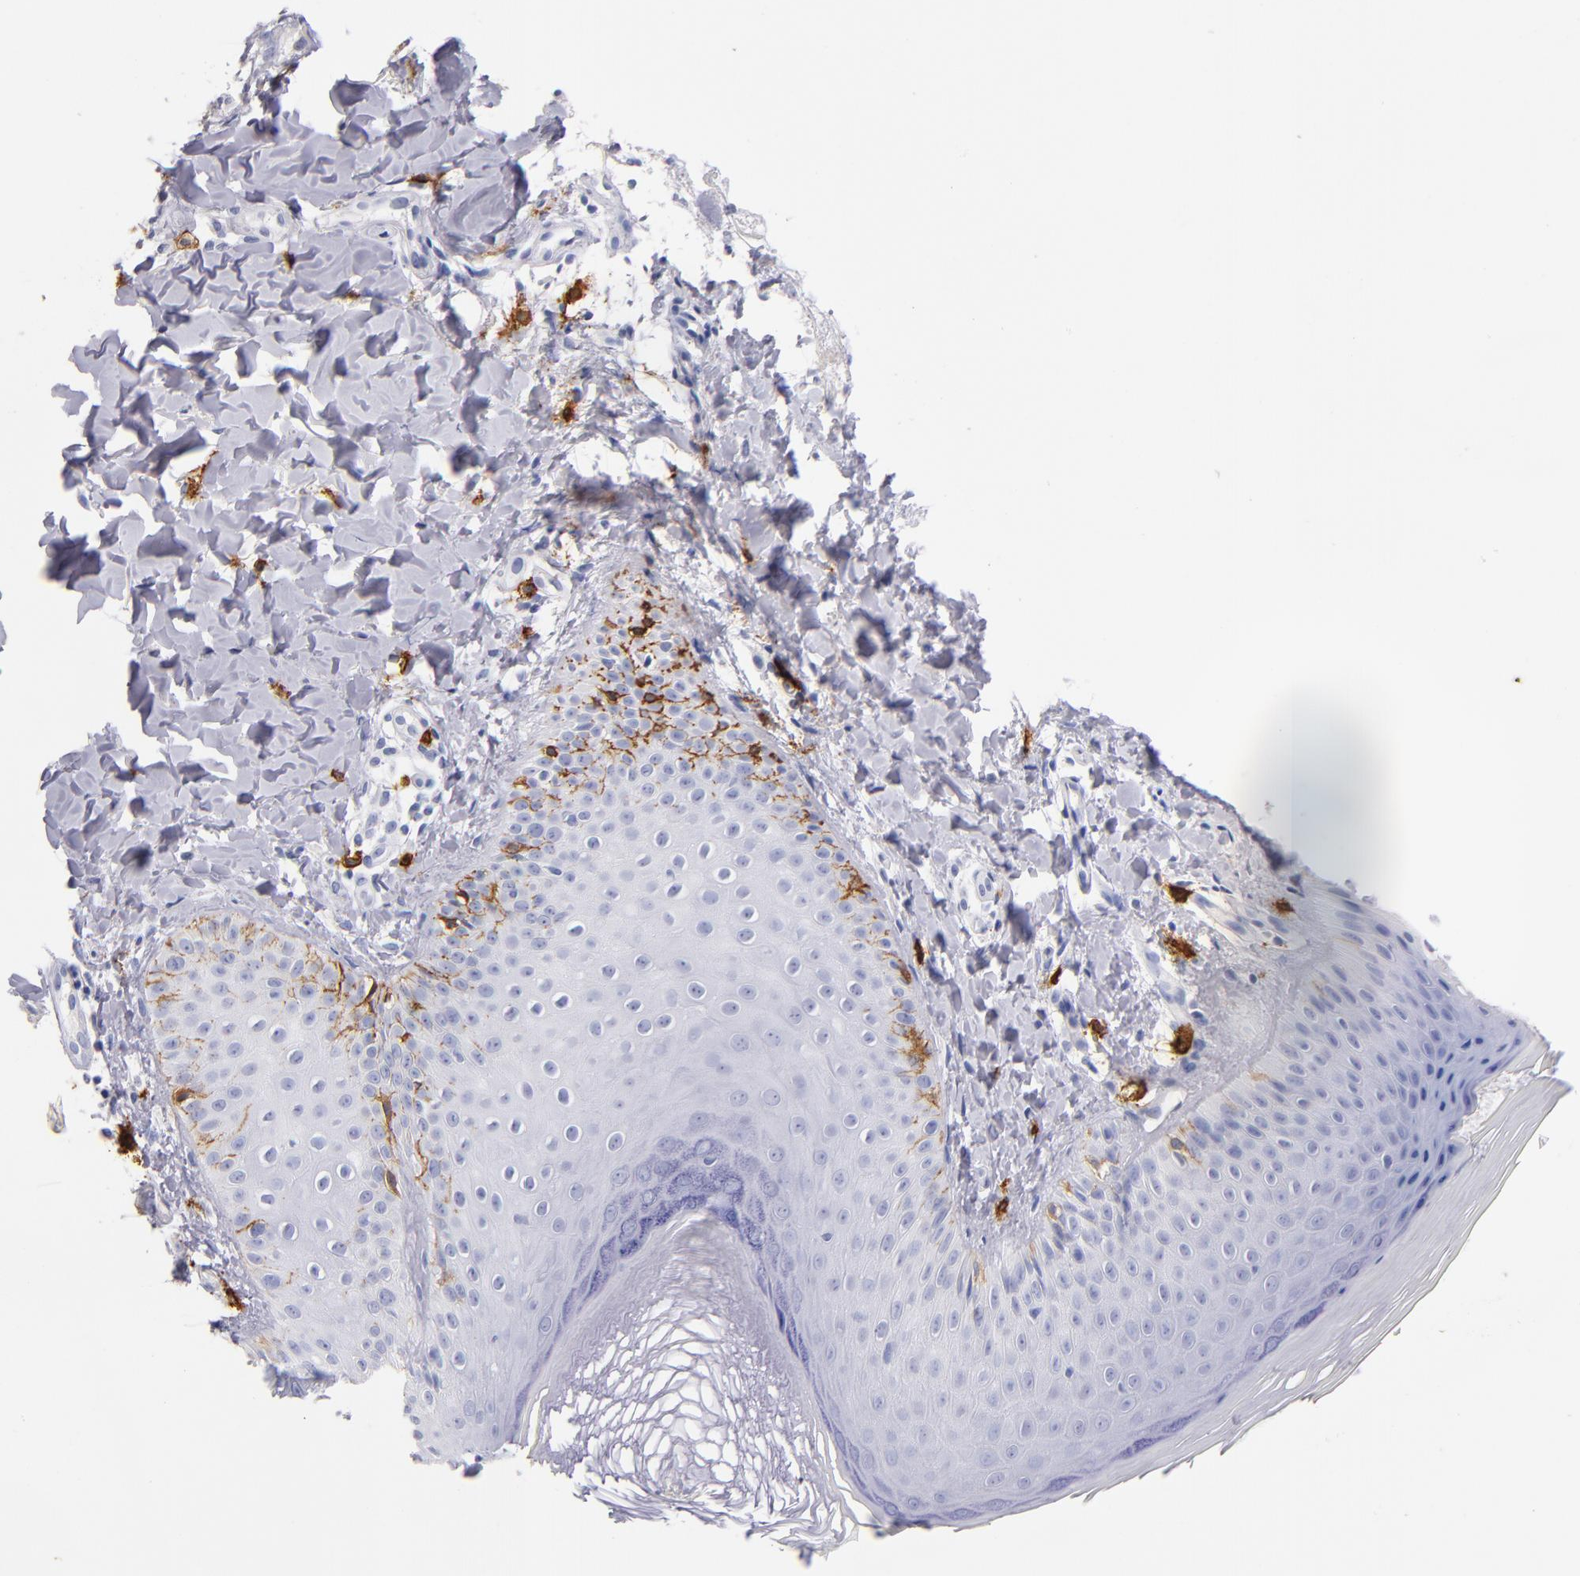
{"staining": {"intensity": "moderate", "quantity": "<25%", "location": "cytoplasmic/membranous"}, "tissue": "skin", "cell_type": "Epidermal cells", "image_type": "normal", "snomed": [{"axis": "morphology", "description": "Normal tissue, NOS"}, {"axis": "morphology", "description": "Inflammation, NOS"}, {"axis": "topography", "description": "Soft tissue"}, {"axis": "topography", "description": "Anal"}], "caption": "Immunohistochemical staining of unremarkable human skin reveals moderate cytoplasmic/membranous protein positivity in about <25% of epidermal cells. Nuclei are stained in blue.", "gene": "KIT", "patient": {"sex": "female", "age": 15}}